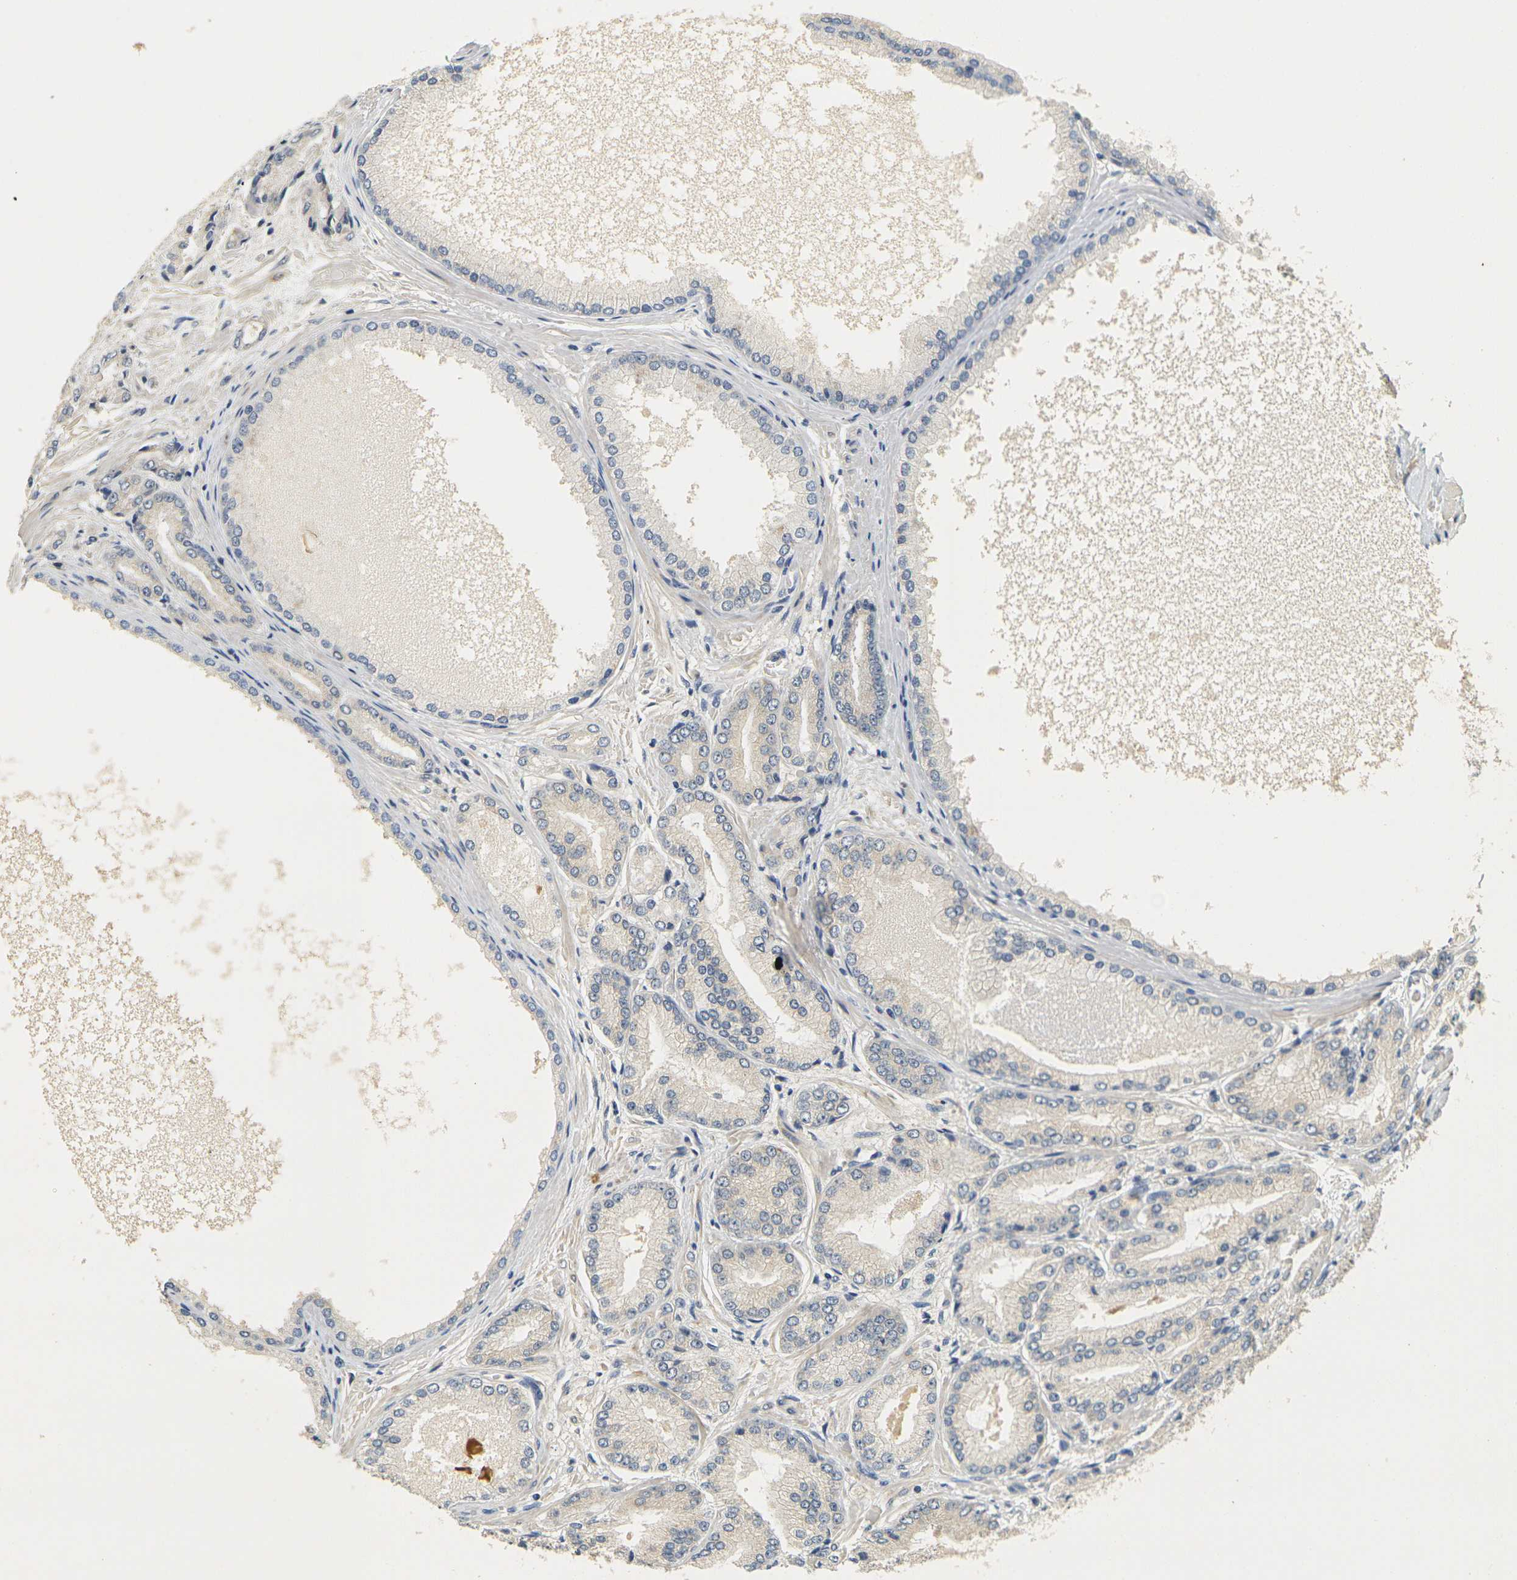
{"staining": {"intensity": "negative", "quantity": "none", "location": "none"}, "tissue": "prostate cancer", "cell_type": "Tumor cells", "image_type": "cancer", "snomed": [{"axis": "morphology", "description": "Adenocarcinoma, High grade"}, {"axis": "topography", "description": "Prostate"}], "caption": "Prostate adenocarcinoma (high-grade) stained for a protein using IHC shows no positivity tumor cells.", "gene": "GDAP1", "patient": {"sex": "male", "age": 59}}